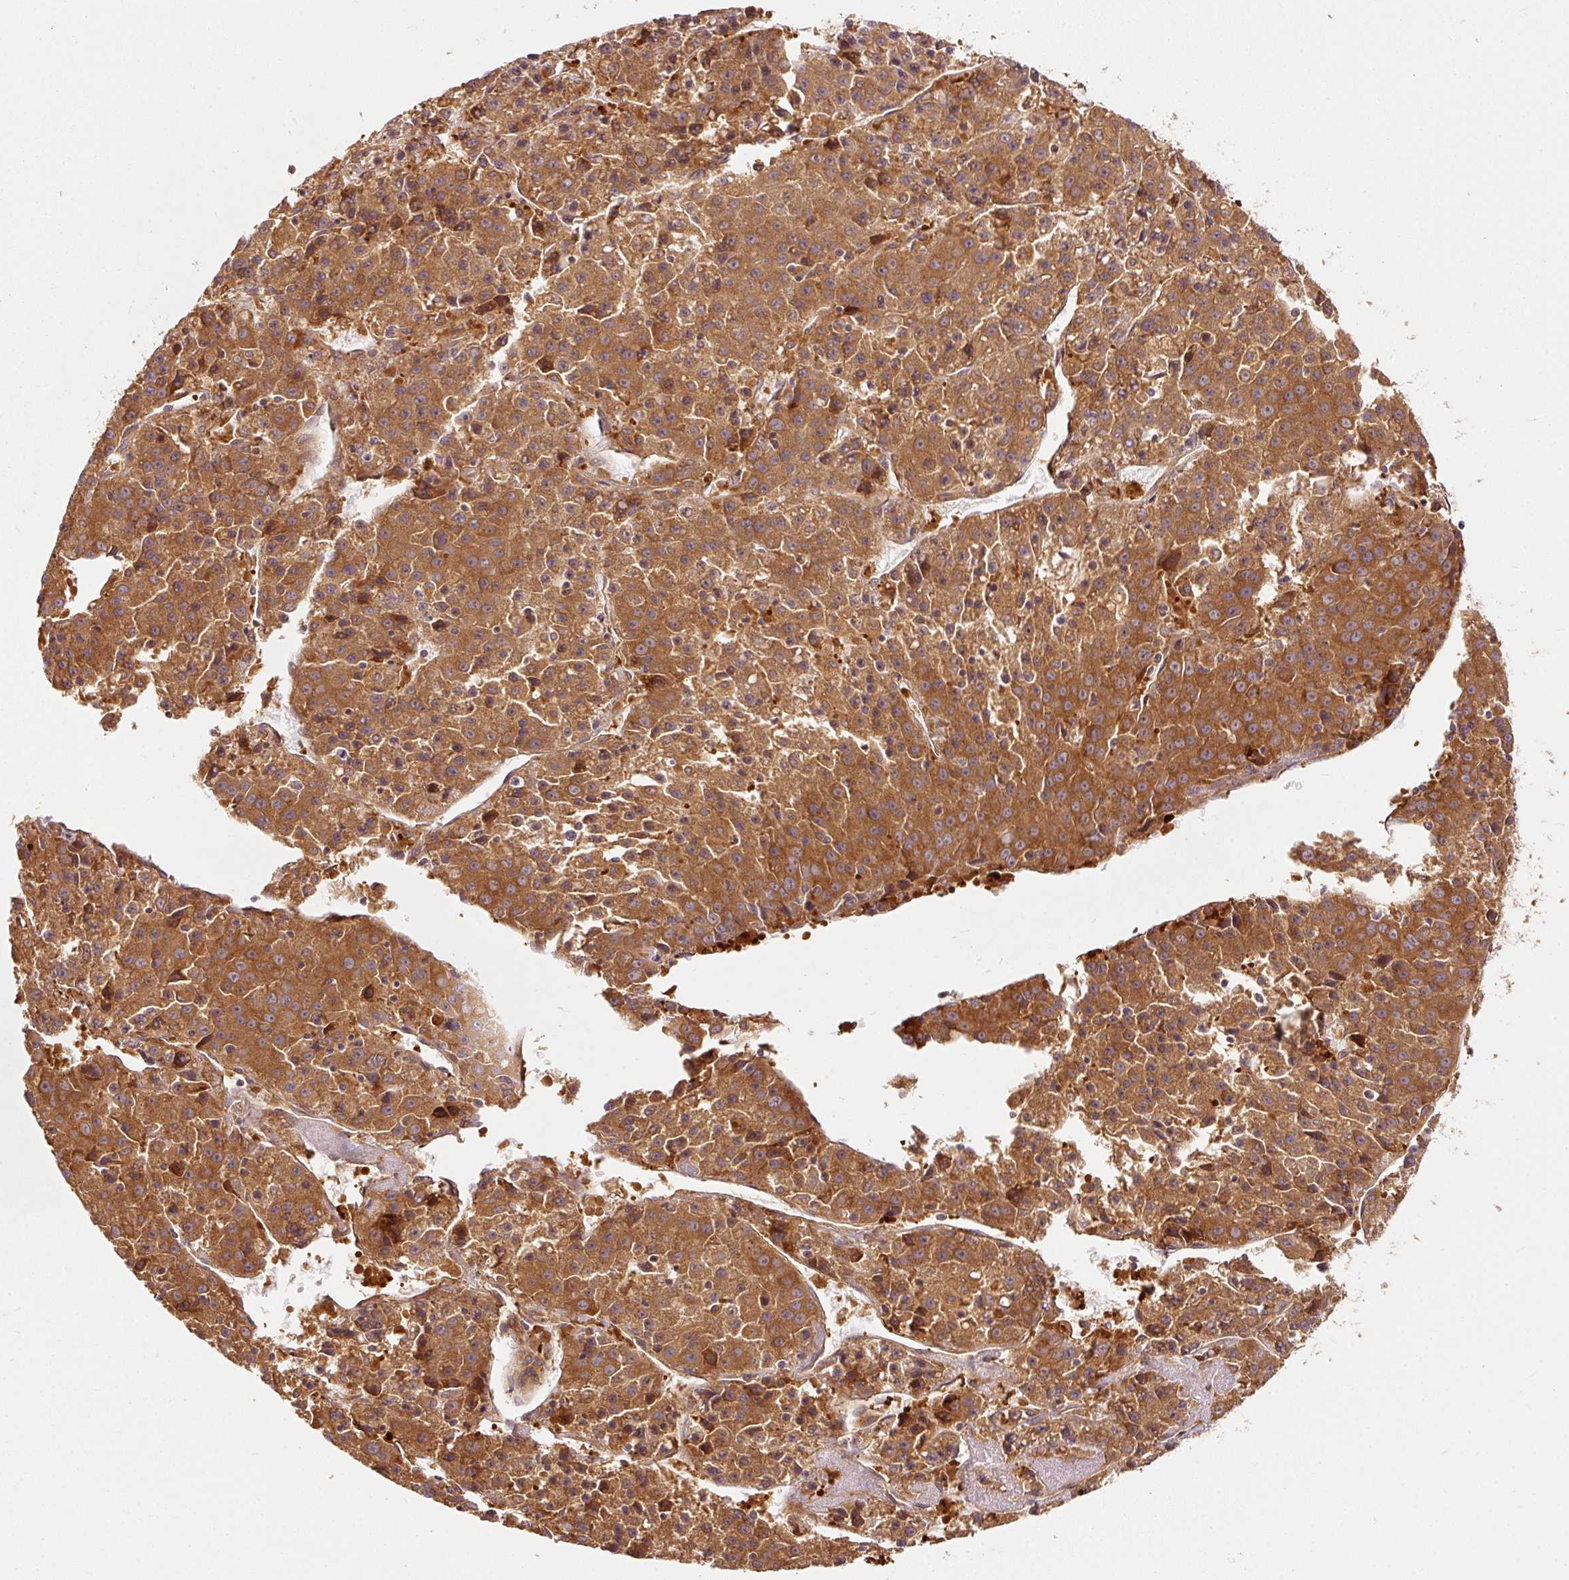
{"staining": {"intensity": "strong", "quantity": ">75%", "location": "cytoplasmic/membranous"}, "tissue": "liver cancer", "cell_type": "Tumor cells", "image_type": "cancer", "snomed": [{"axis": "morphology", "description": "Carcinoma, Hepatocellular, NOS"}, {"axis": "topography", "description": "Liver"}], "caption": "A high amount of strong cytoplasmic/membranous positivity is identified in approximately >75% of tumor cells in liver hepatocellular carcinoma tissue.", "gene": "EIF3B", "patient": {"sex": "female", "age": 53}}